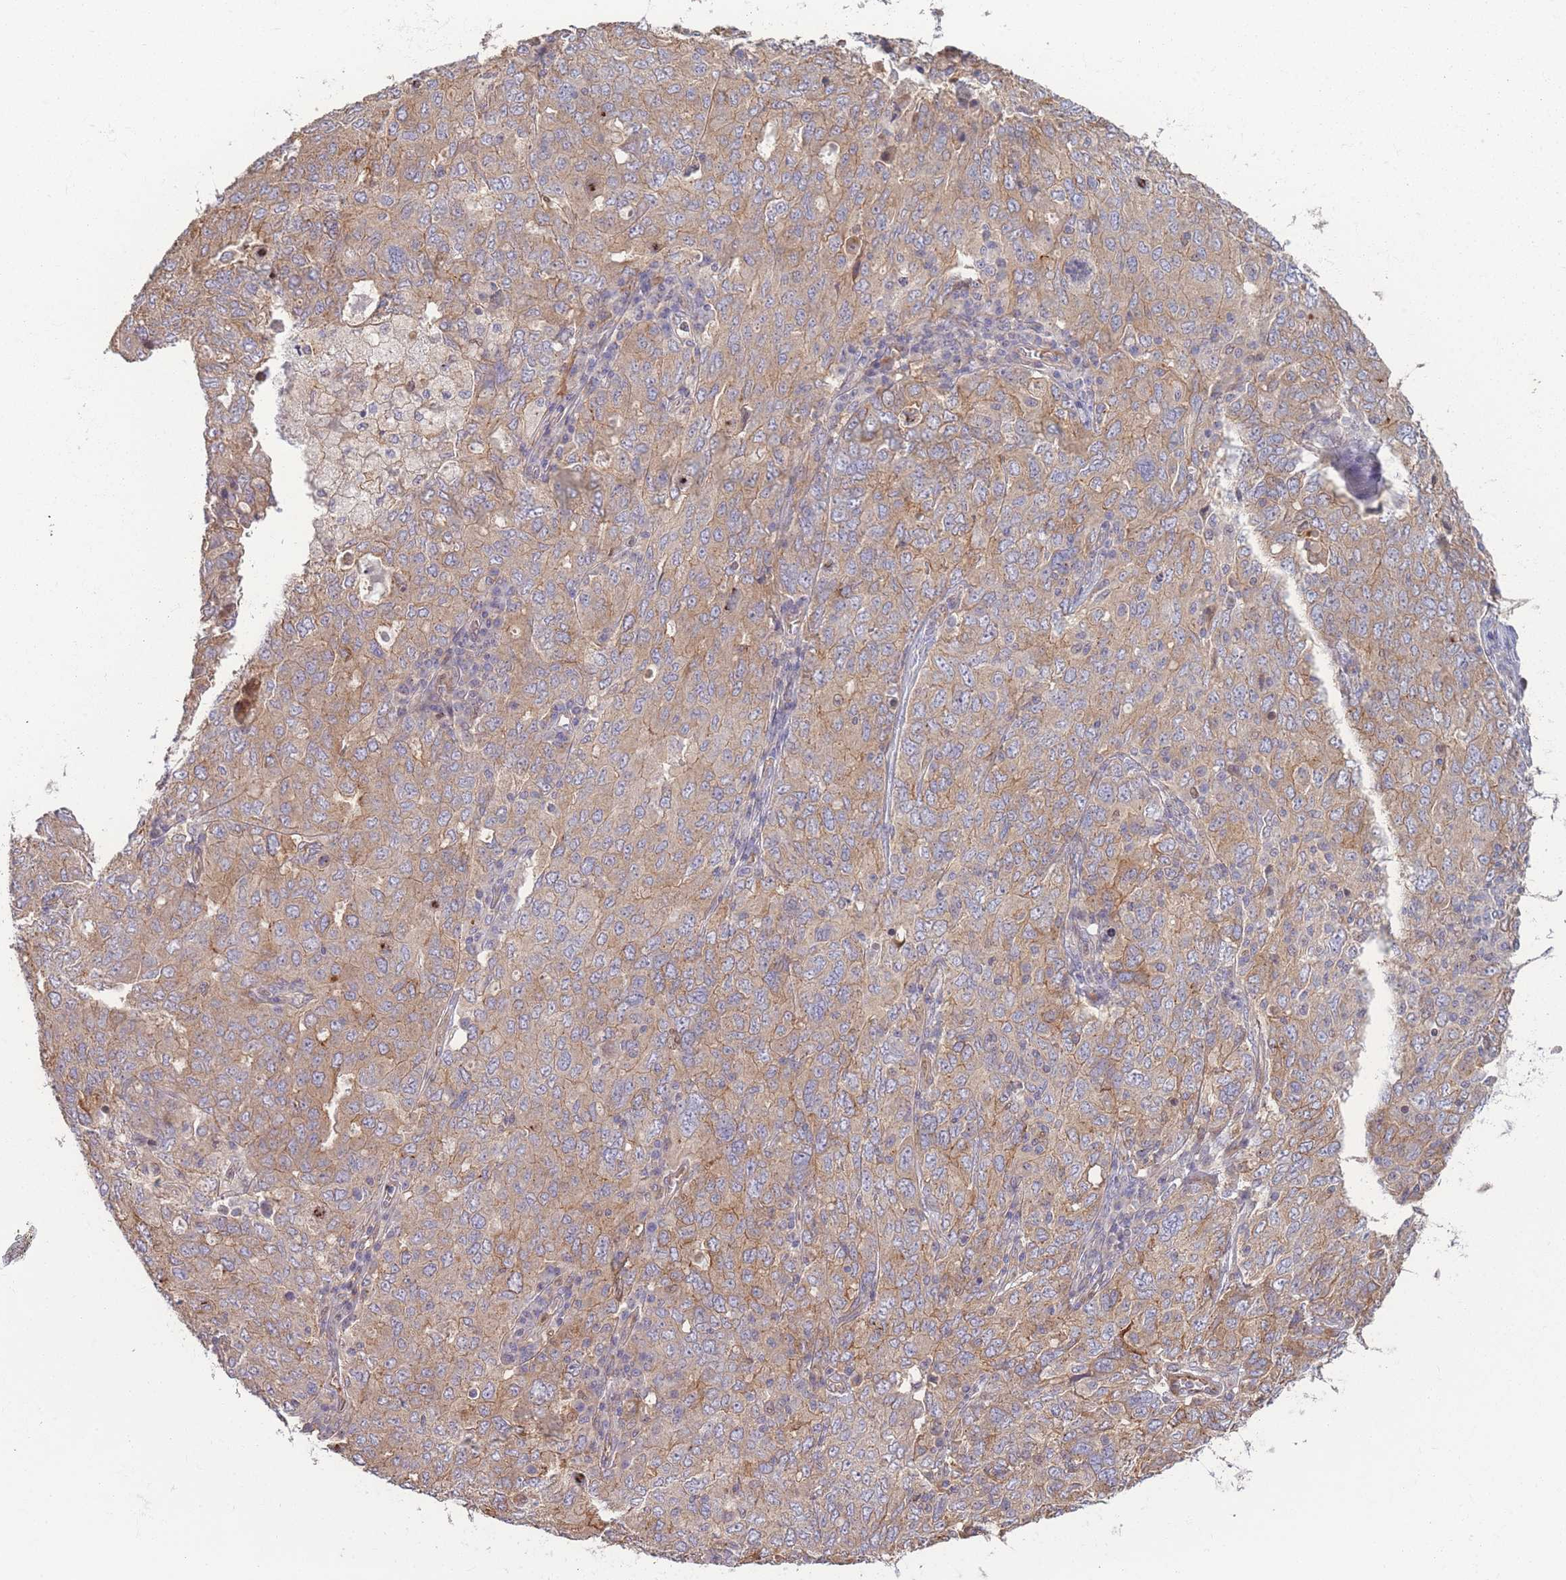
{"staining": {"intensity": "weak", "quantity": "25%-75%", "location": "cytoplasmic/membranous"}, "tissue": "ovarian cancer", "cell_type": "Tumor cells", "image_type": "cancer", "snomed": [{"axis": "morphology", "description": "Carcinoma, endometroid"}, {"axis": "topography", "description": "Ovary"}], "caption": "A micrograph of endometroid carcinoma (ovarian) stained for a protein reveals weak cytoplasmic/membranous brown staining in tumor cells.", "gene": "STEAP3", "patient": {"sex": "female", "age": 62}}